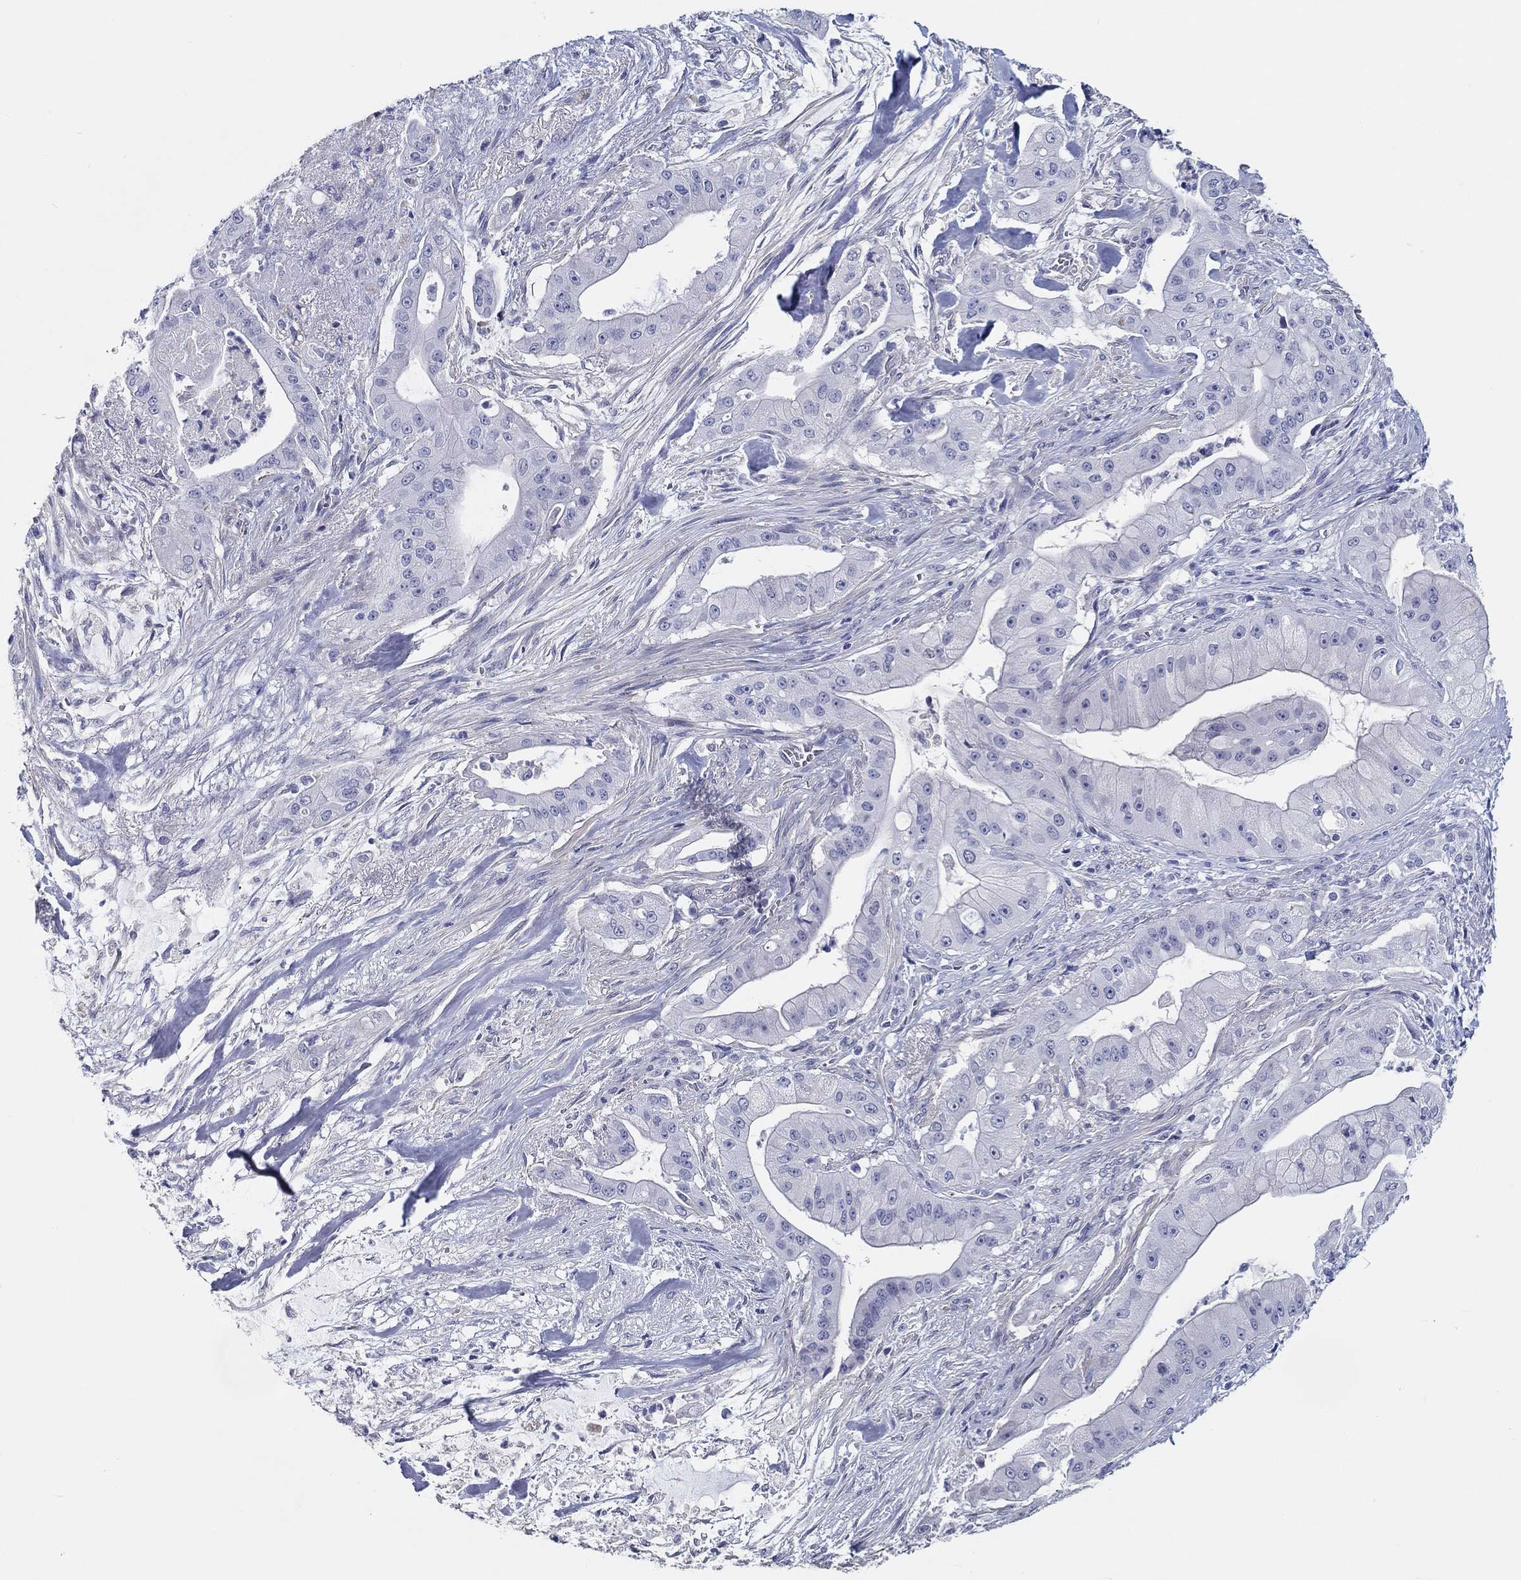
{"staining": {"intensity": "negative", "quantity": "none", "location": "none"}, "tissue": "pancreatic cancer", "cell_type": "Tumor cells", "image_type": "cancer", "snomed": [{"axis": "morphology", "description": "Normal tissue, NOS"}, {"axis": "morphology", "description": "Inflammation, NOS"}, {"axis": "morphology", "description": "Adenocarcinoma, NOS"}, {"axis": "topography", "description": "Pancreas"}], "caption": "Immunohistochemistry (IHC) of adenocarcinoma (pancreatic) exhibits no staining in tumor cells.", "gene": "CRYGD", "patient": {"sex": "male", "age": 57}}